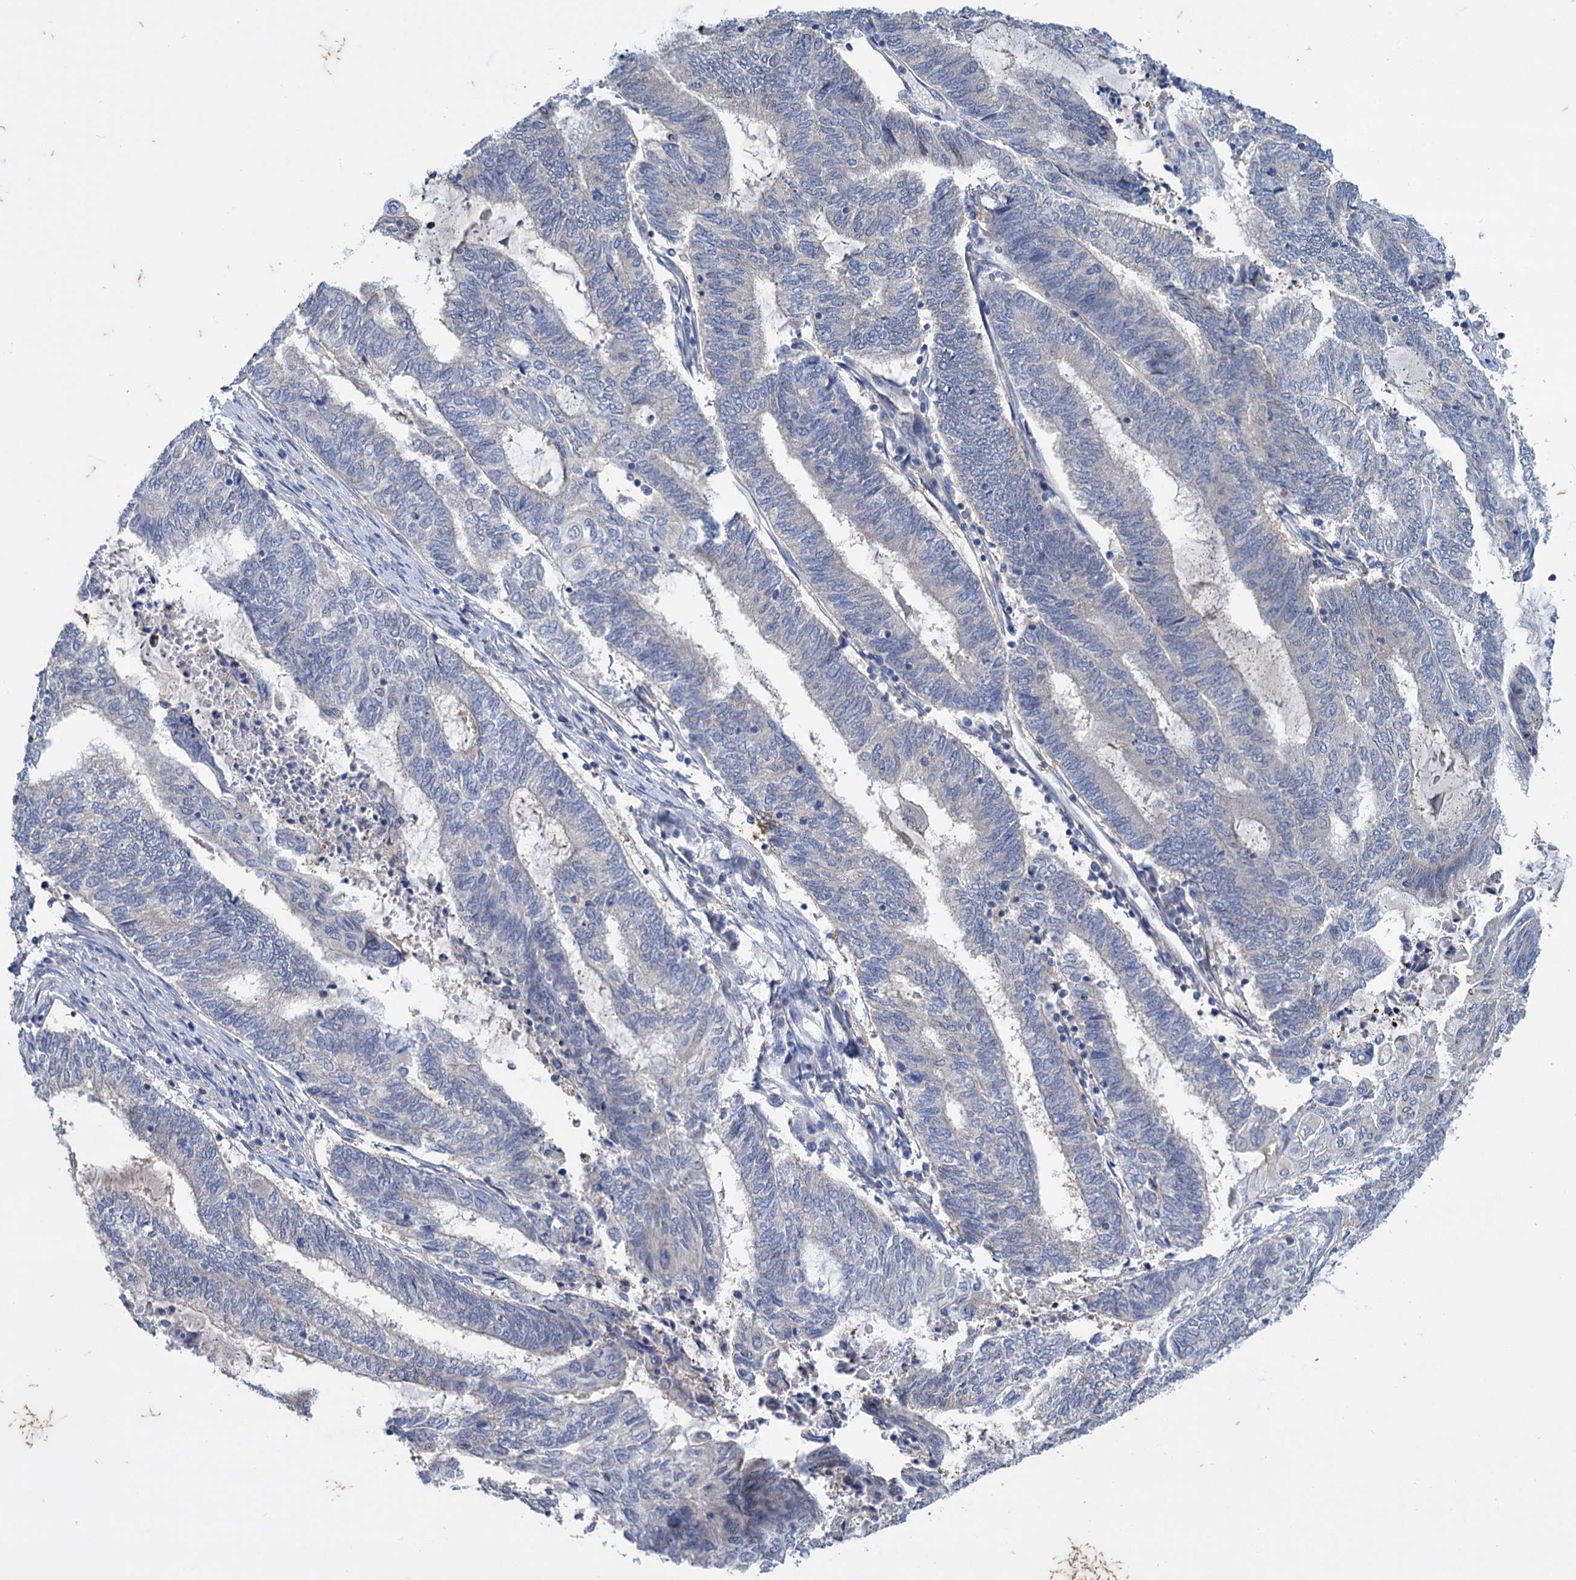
{"staining": {"intensity": "negative", "quantity": "none", "location": "none"}, "tissue": "endometrial cancer", "cell_type": "Tumor cells", "image_type": "cancer", "snomed": [{"axis": "morphology", "description": "Adenocarcinoma, NOS"}, {"axis": "topography", "description": "Uterus"}, {"axis": "topography", "description": "Endometrium"}], "caption": "Immunohistochemical staining of endometrial adenocarcinoma reveals no significant expression in tumor cells.", "gene": "MID1IP1", "patient": {"sex": "female", "age": 70}}